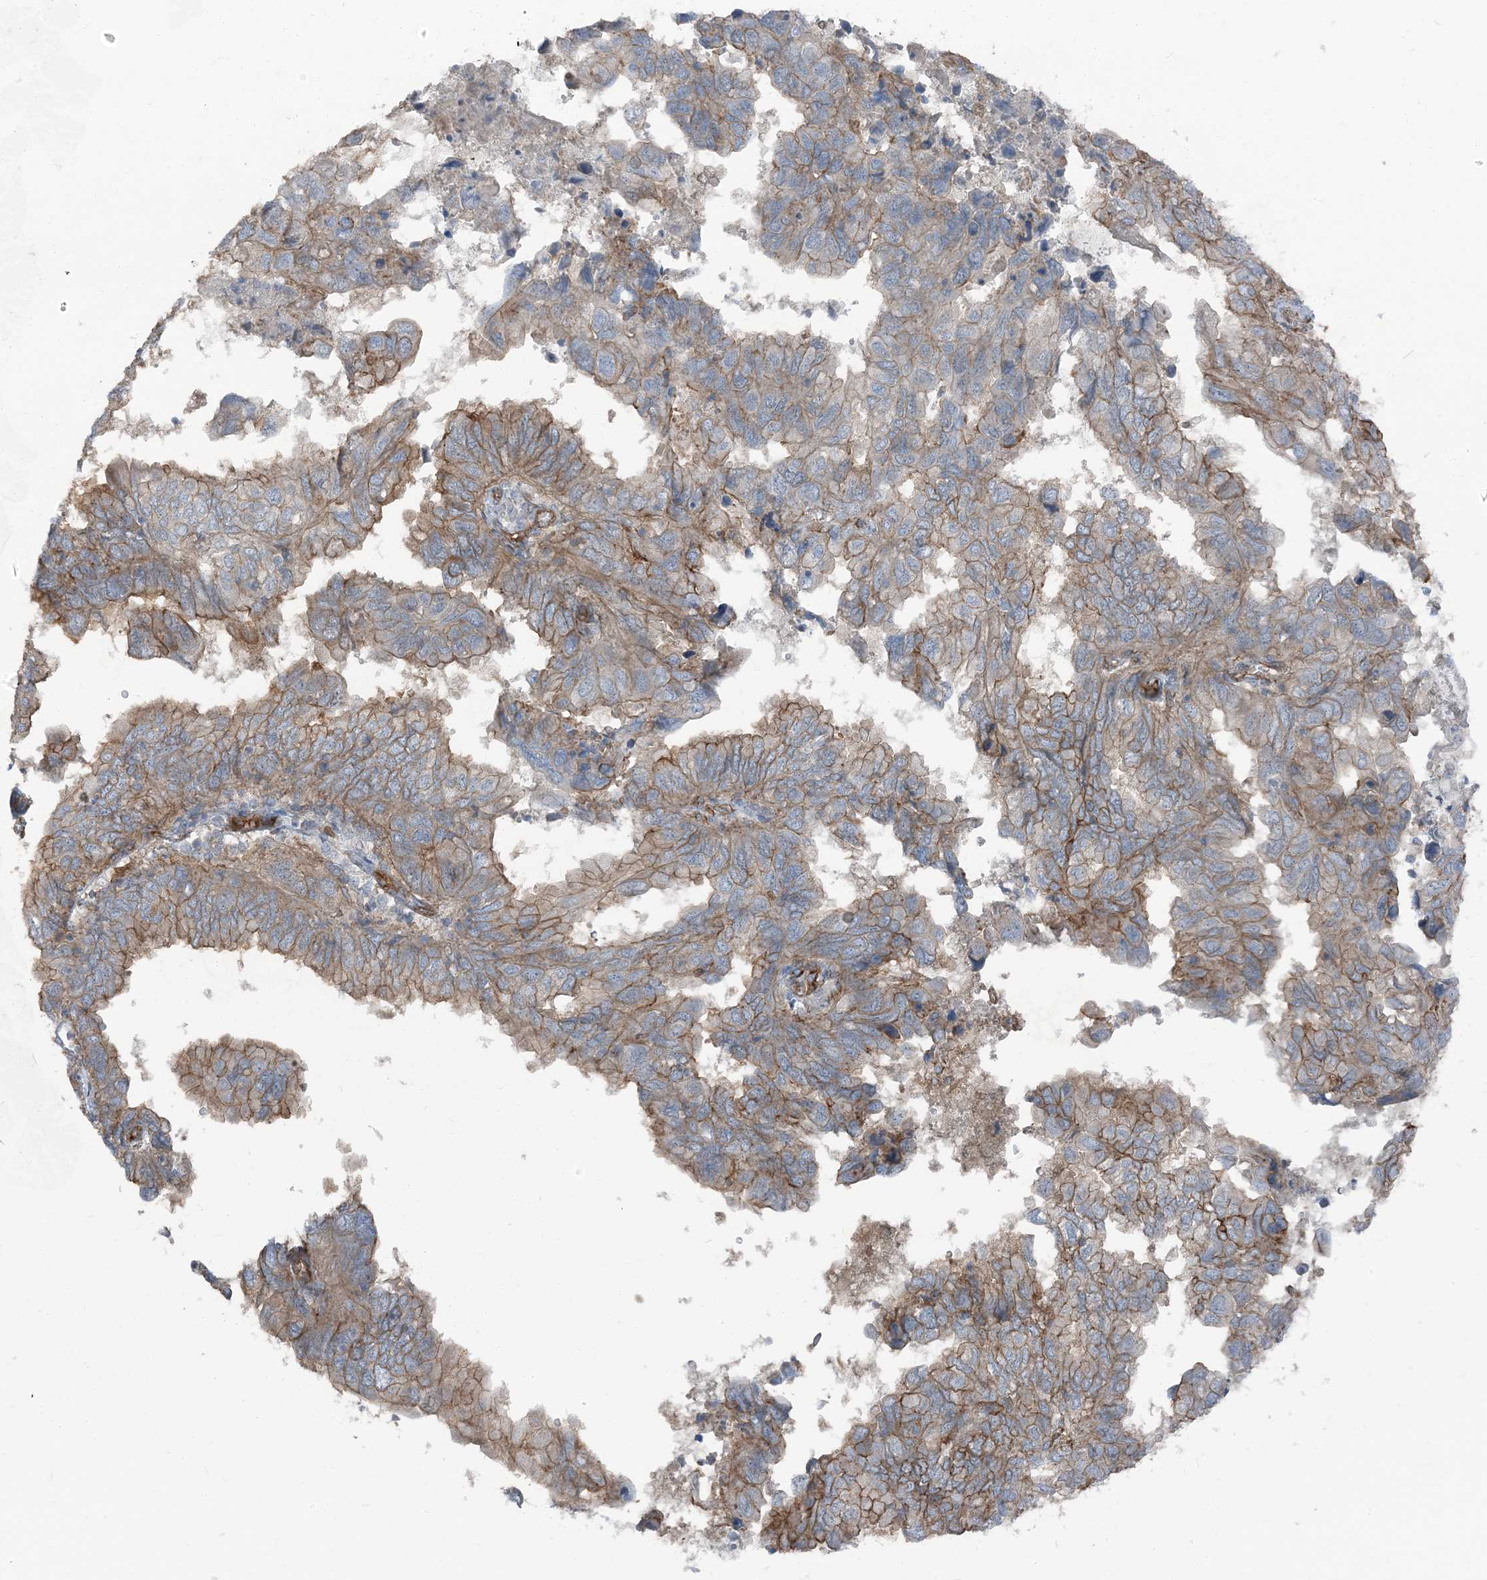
{"staining": {"intensity": "moderate", "quantity": ">75%", "location": "cytoplasmic/membranous"}, "tissue": "endometrial cancer", "cell_type": "Tumor cells", "image_type": "cancer", "snomed": [{"axis": "morphology", "description": "Adenocarcinoma, NOS"}, {"axis": "topography", "description": "Uterus"}], "caption": "A brown stain highlights moderate cytoplasmic/membranous positivity of a protein in endometrial cancer tumor cells. The staining was performed using DAB to visualize the protein expression in brown, while the nuclei were stained in blue with hematoxylin (Magnification: 20x).", "gene": "ZFP90", "patient": {"sex": "female", "age": 77}}